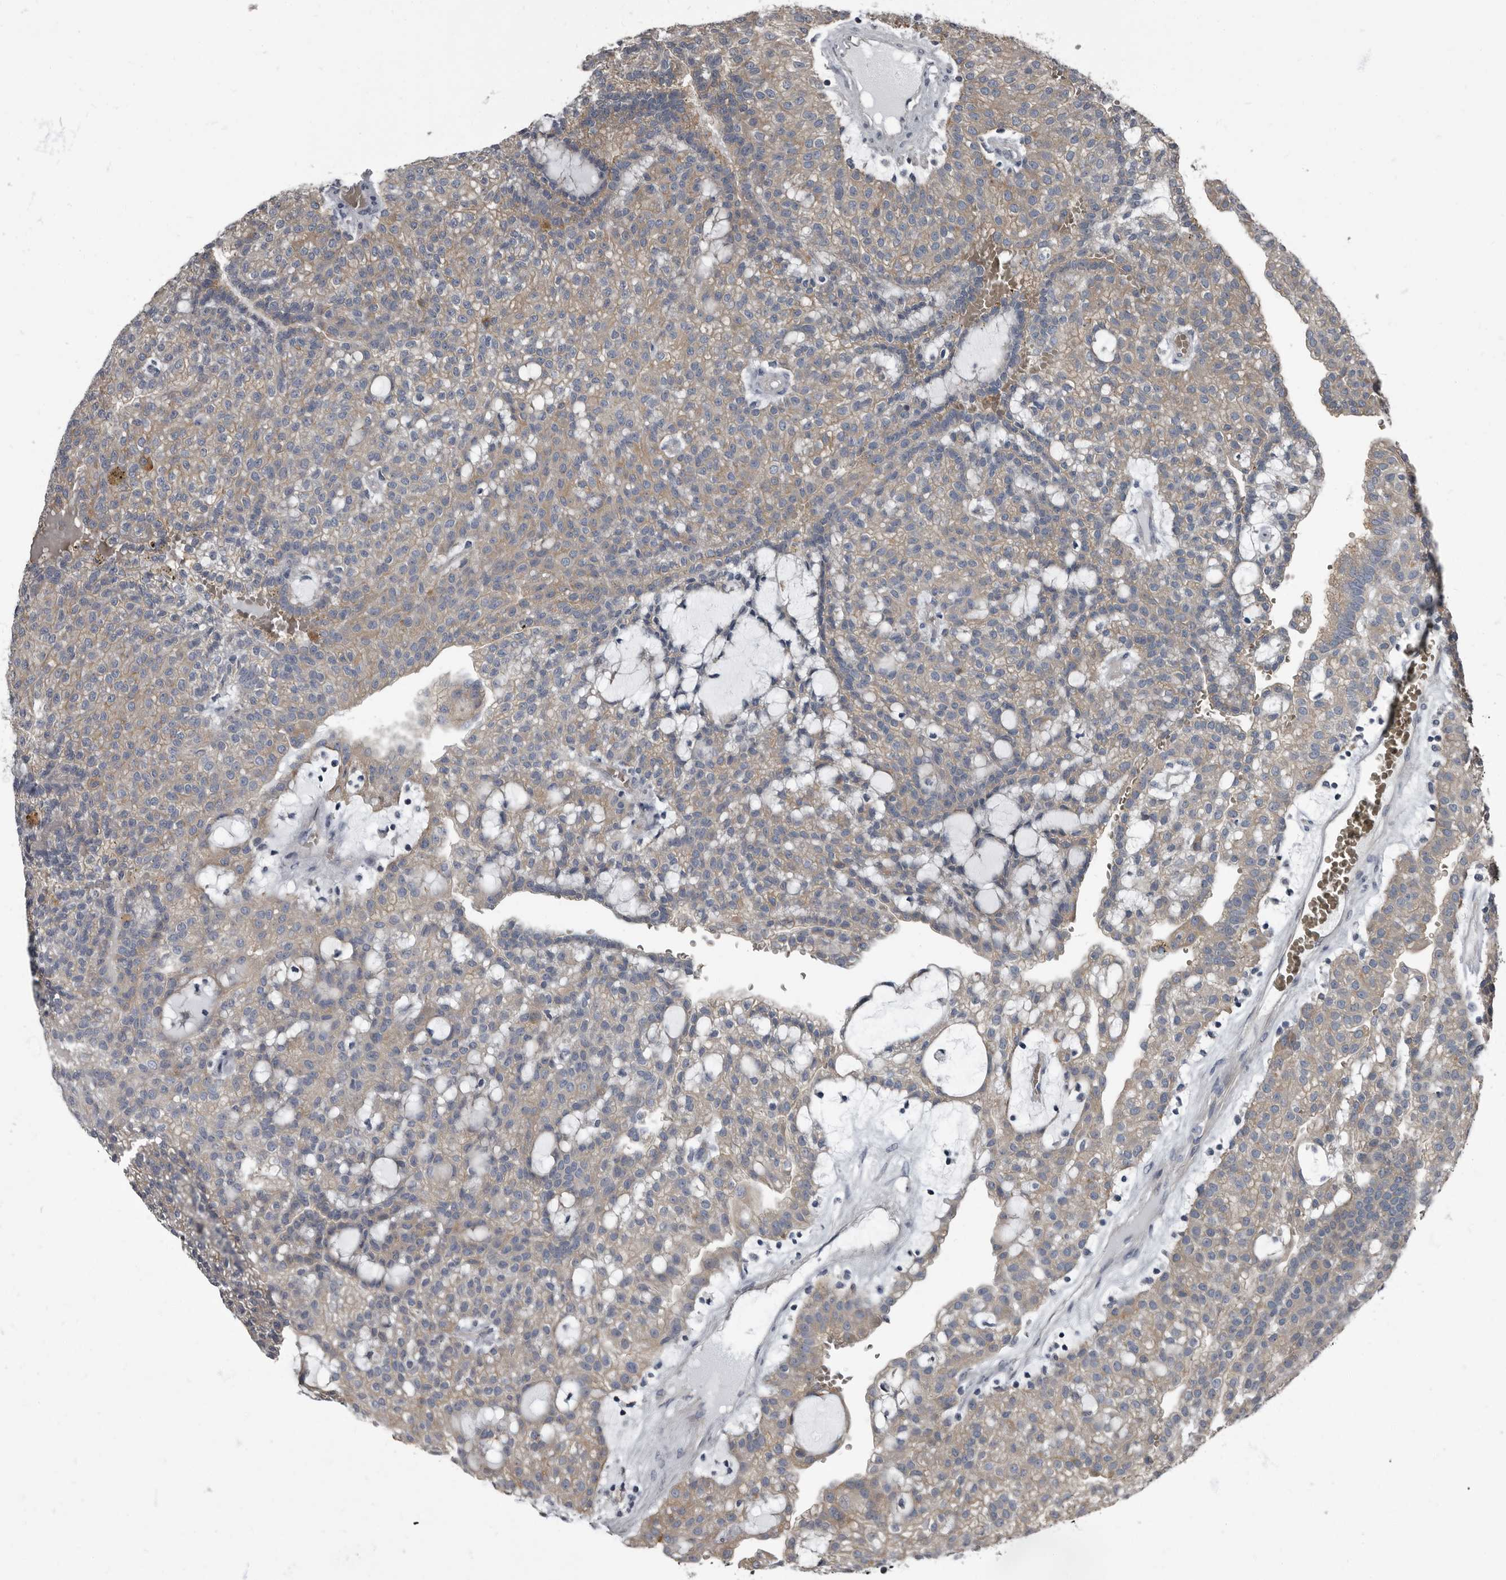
{"staining": {"intensity": "weak", "quantity": "25%-75%", "location": "cytoplasmic/membranous"}, "tissue": "renal cancer", "cell_type": "Tumor cells", "image_type": "cancer", "snomed": [{"axis": "morphology", "description": "Adenocarcinoma, NOS"}, {"axis": "topography", "description": "Kidney"}], "caption": "Protein positivity by immunohistochemistry (IHC) shows weak cytoplasmic/membranous expression in about 25%-75% of tumor cells in renal cancer (adenocarcinoma). (brown staining indicates protein expression, while blue staining denotes nuclei).", "gene": "TPD52L1", "patient": {"sex": "male", "age": 63}}